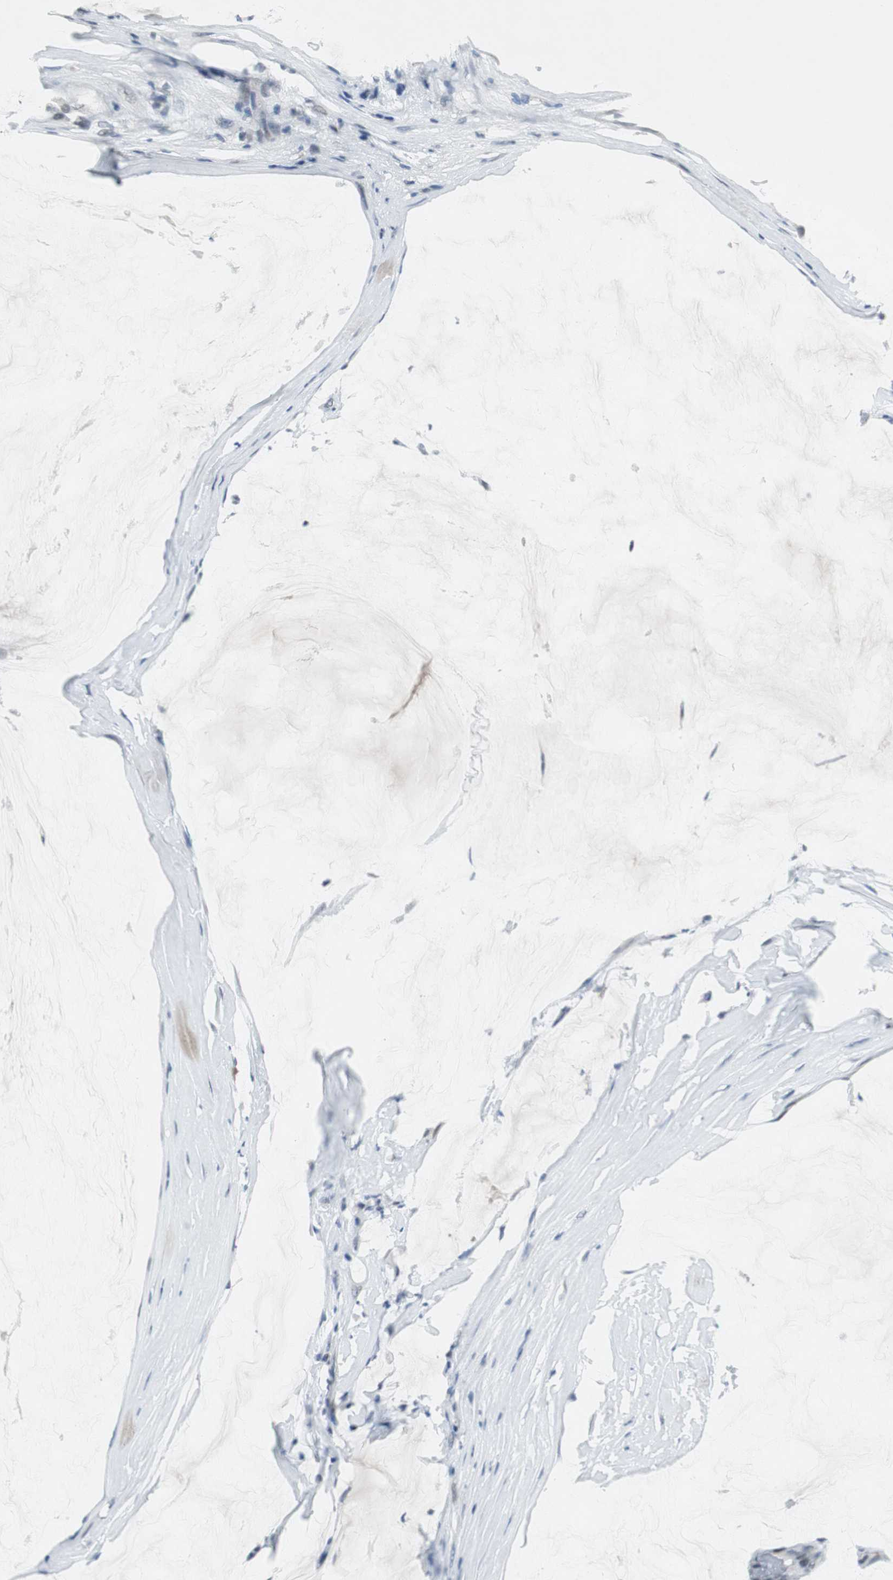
{"staining": {"intensity": "negative", "quantity": "none", "location": "none"}, "tissue": "ovarian cancer", "cell_type": "Tumor cells", "image_type": "cancer", "snomed": [{"axis": "morphology", "description": "Cystadenocarcinoma, mucinous, NOS"}, {"axis": "topography", "description": "Ovary"}], "caption": "High magnification brightfield microscopy of ovarian cancer (mucinous cystadenocarcinoma) stained with DAB (3,3'-diaminobenzidine) (brown) and counterstained with hematoxylin (blue): tumor cells show no significant expression. Nuclei are stained in blue.", "gene": "ELK1", "patient": {"sex": "female", "age": 39}}